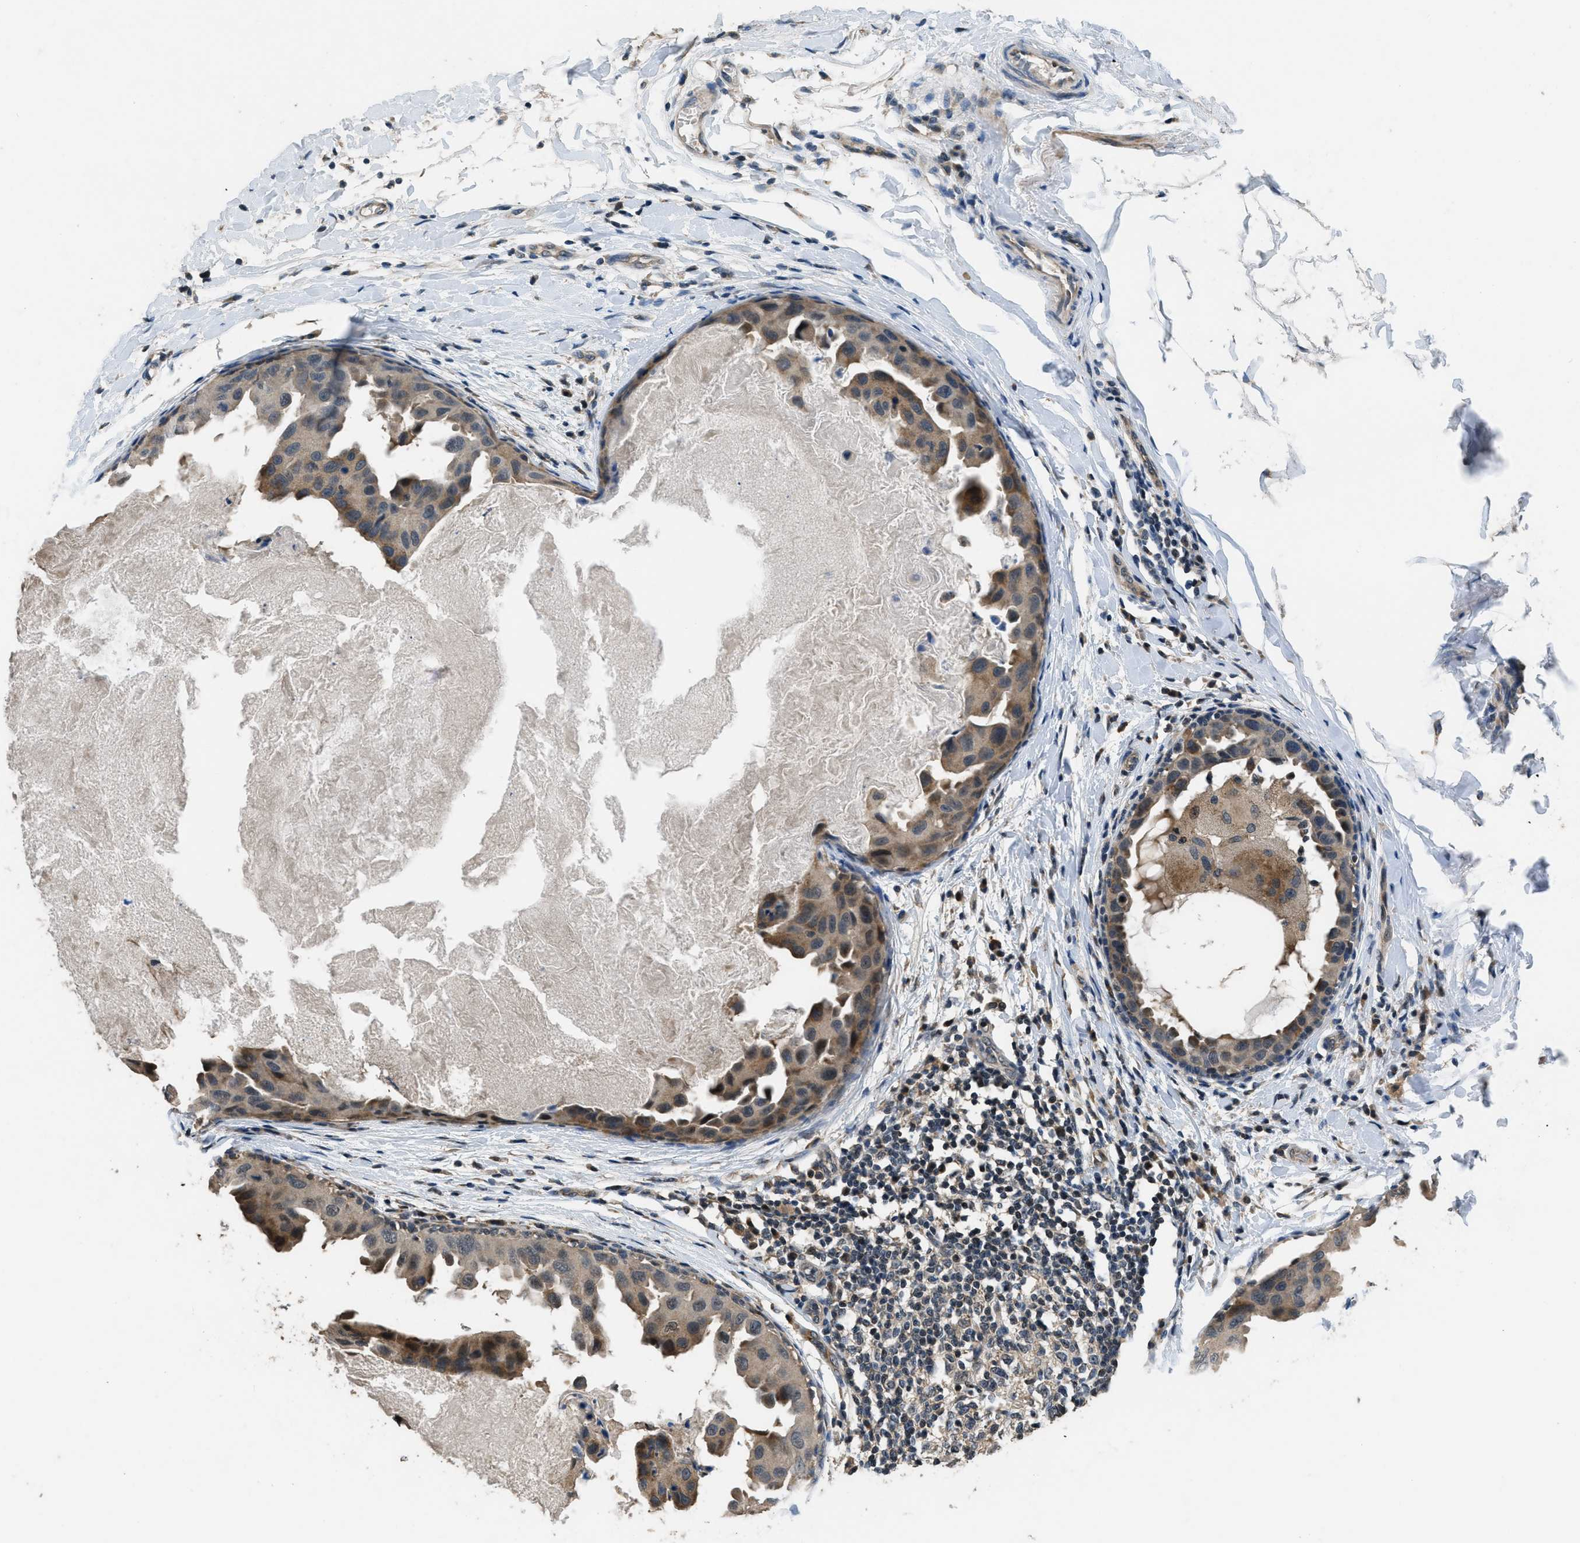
{"staining": {"intensity": "moderate", "quantity": "25%-75%", "location": "cytoplasmic/membranous,nuclear"}, "tissue": "breast cancer", "cell_type": "Tumor cells", "image_type": "cancer", "snomed": [{"axis": "morphology", "description": "Duct carcinoma"}, {"axis": "topography", "description": "Breast"}], "caption": "Breast infiltrating ductal carcinoma stained with a protein marker displays moderate staining in tumor cells.", "gene": "NAT1", "patient": {"sex": "female", "age": 27}}